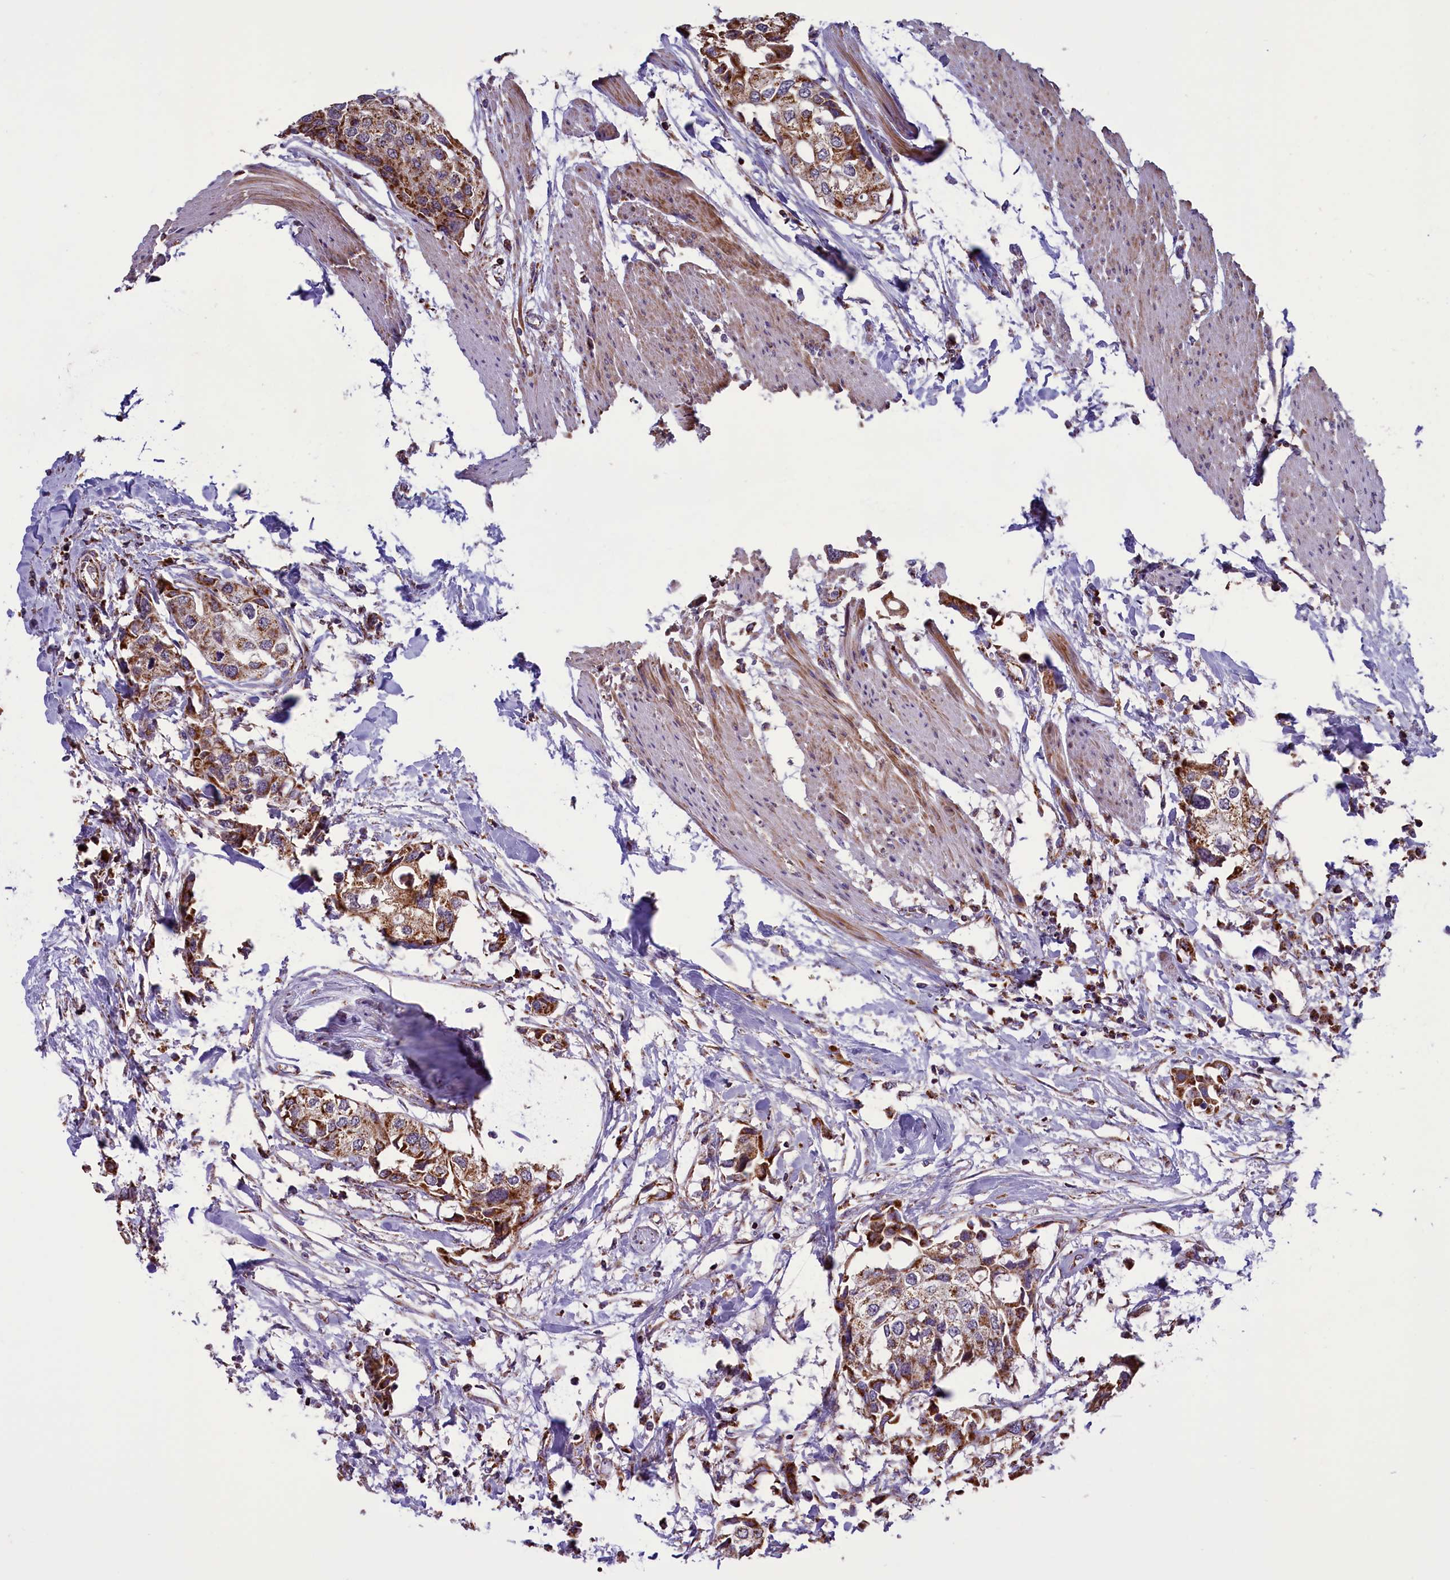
{"staining": {"intensity": "moderate", "quantity": "25%-75%", "location": "cytoplasmic/membranous"}, "tissue": "urothelial cancer", "cell_type": "Tumor cells", "image_type": "cancer", "snomed": [{"axis": "morphology", "description": "Urothelial carcinoma, High grade"}, {"axis": "topography", "description": "Urinary bladder"}], "caption": "Approximately 25%-75% of tumor cells in urothelial cancer display moderate cytoplasmic/membranous protein staining as visualized by brown immunohistochemical staining.", "gene": "GLRX5", "patient": {"sex": "male", "age": 64}}